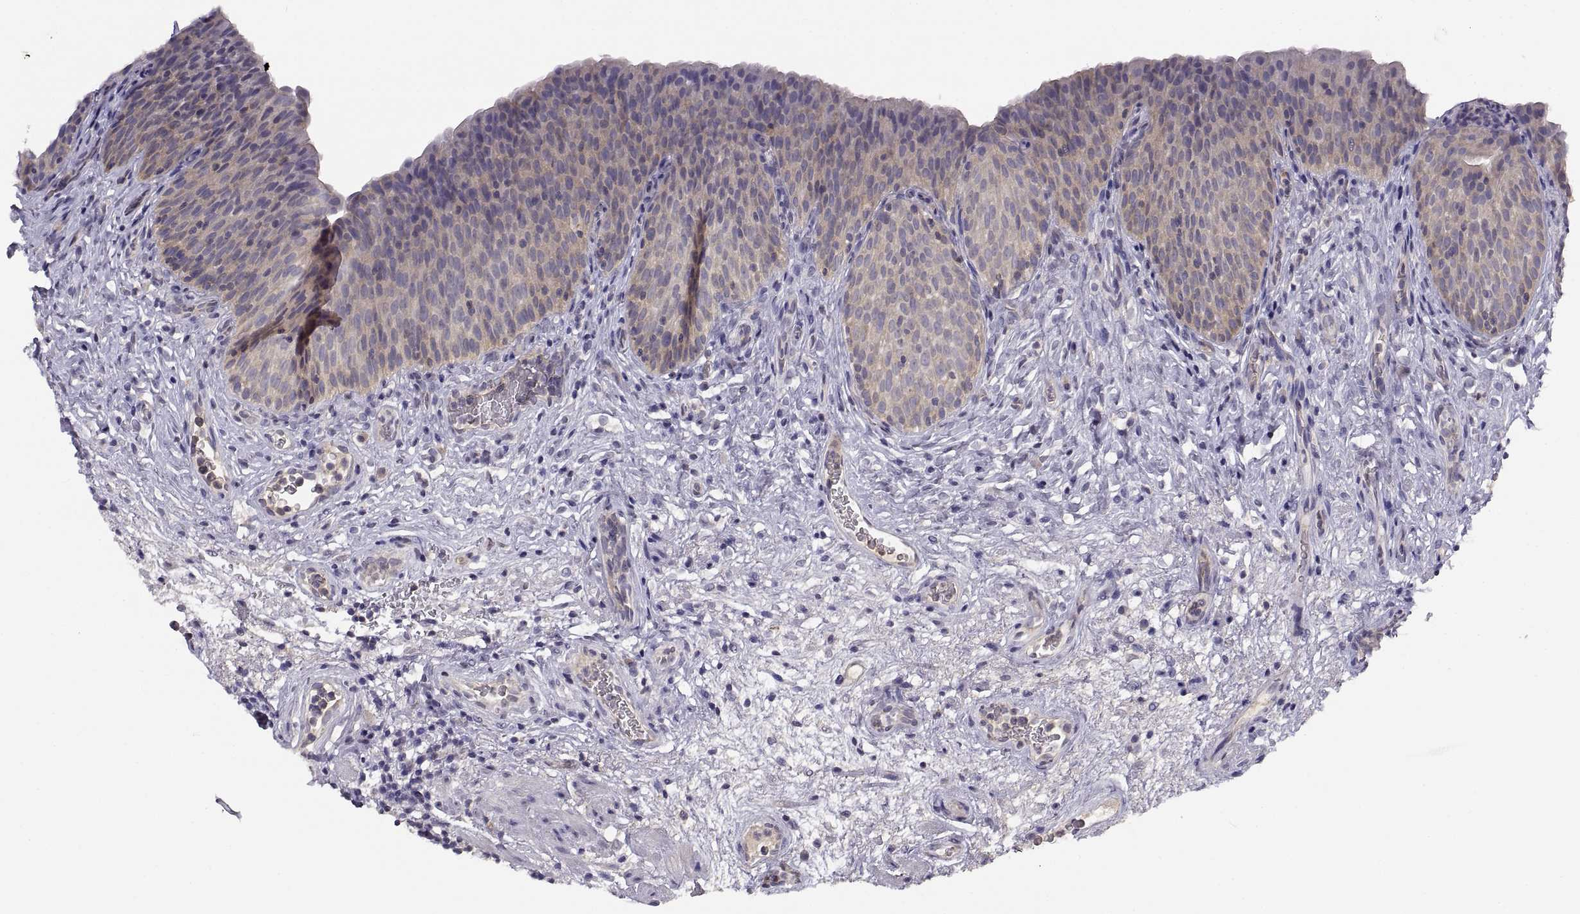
{"staining": {"intensity": "weak", "quantity": "<25%", "location": "cytoplasmic/membranous"}, "tissue": "urinary bladder", "cell_type": "Urothelial cells", "image_type": "normal", "snomed": [{"axis": "morphology", "description": "Normal tissue, NOS"}, {"axis": "topography", "description": "Urinary bladder"}], "caption": "Urinary bladder stained for a protein using immunohistochemistry (IHC) displays no positivity urothelial cells.", "gene": "NMNAT2", "patient": {"sex": "male", "age": 76}}